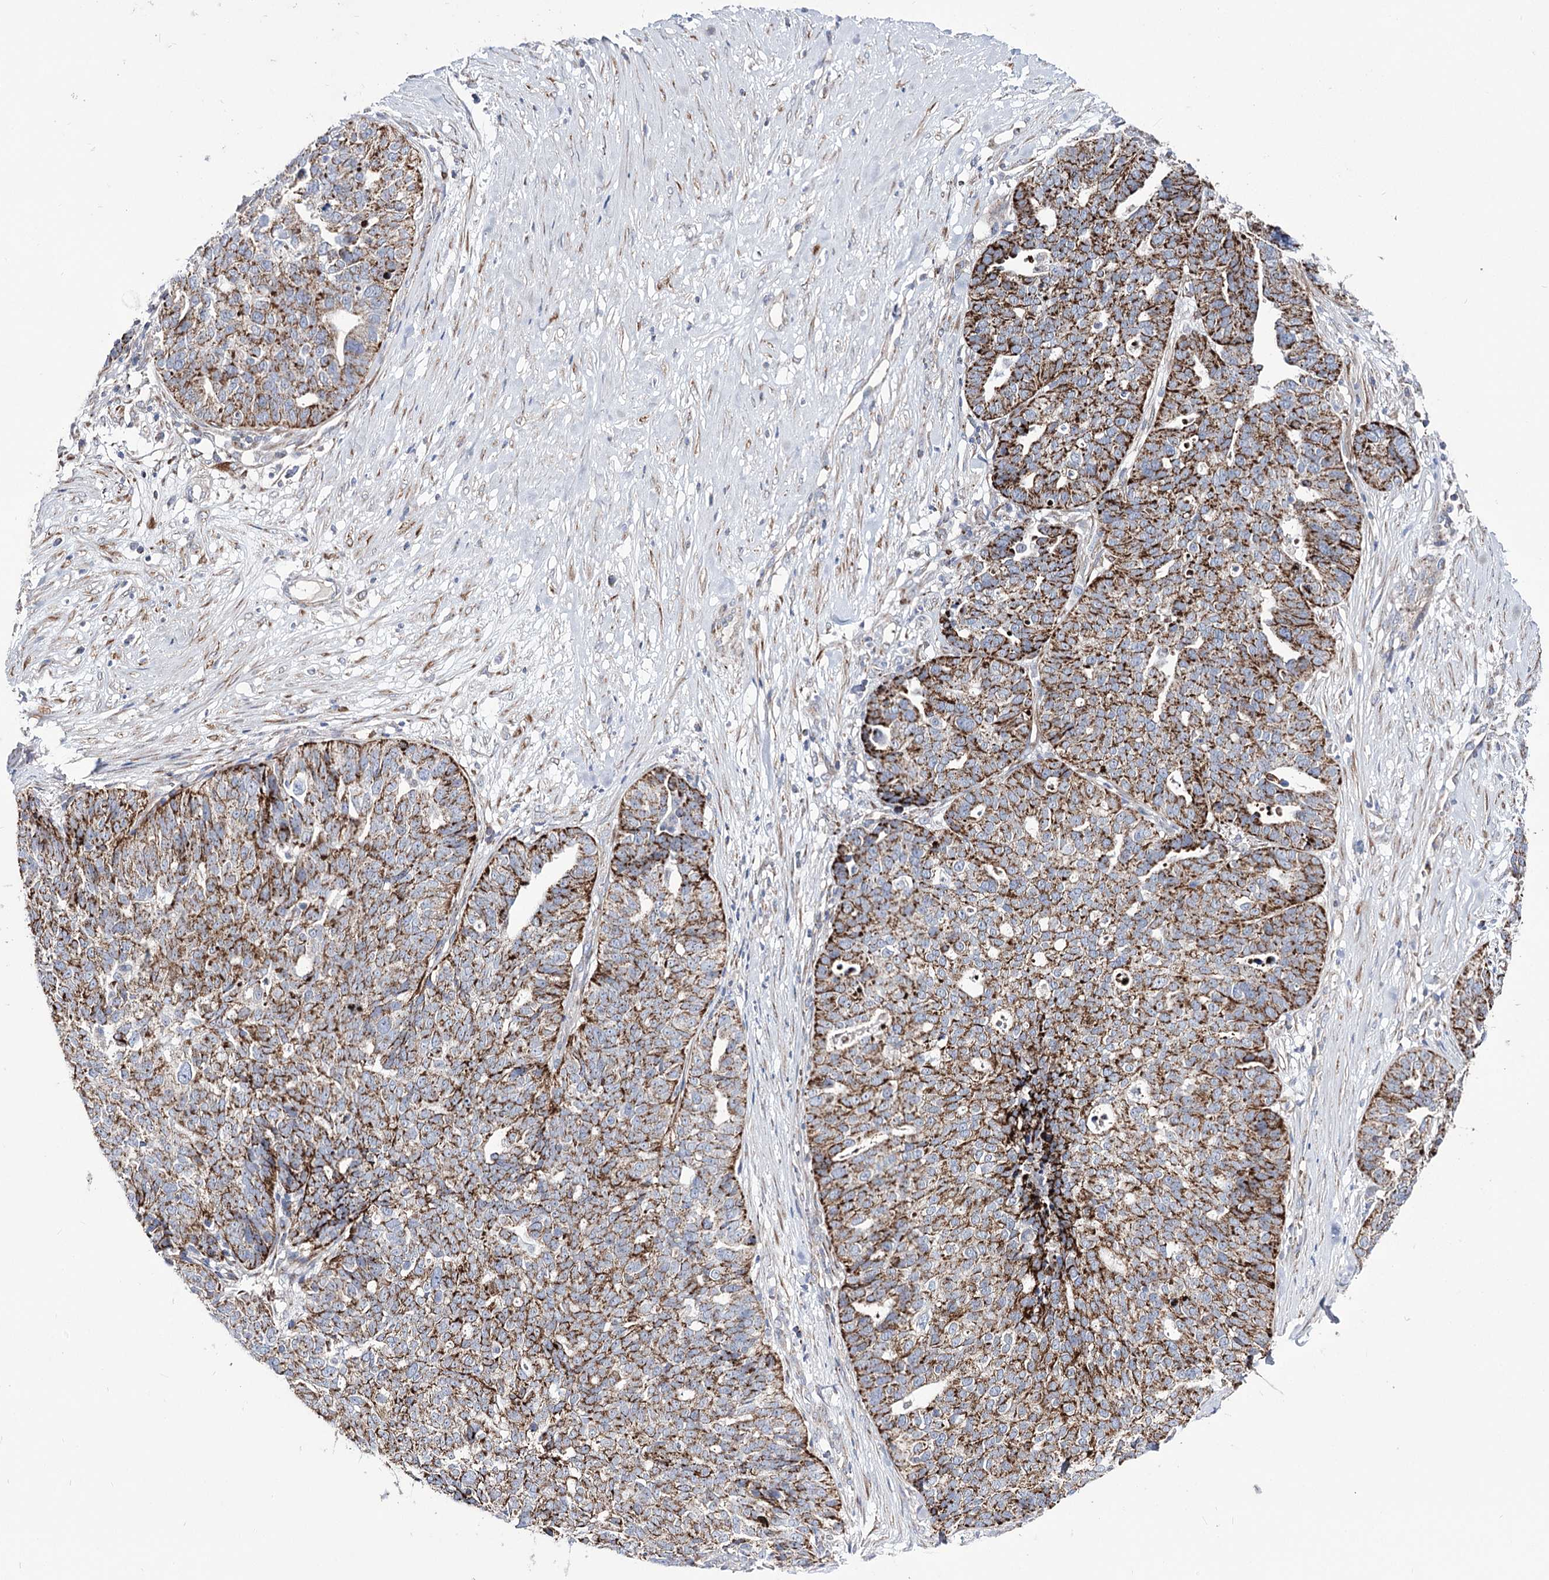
{"staining": {"intensity": "strong", "quantity": ">75%", "location": "cytoplasmic/membranous"}, "tissue": "ovarian cancer", "cell_type": "Tumor cells", "image_type": "cancer", "snomed": [{"axis": "morphology", "description": "Cystadenocarcinoma, serous, NOS"}, {"axis": "topography", "description": "Ovary"}], "caption": "This is an image of IHC staining of ovarian cancer, which shows strong expression in the cytoplasmic/membranous of tumor cells.", "gene": "OSBPL5", "patient": {"sex": "female", "age": 59}}